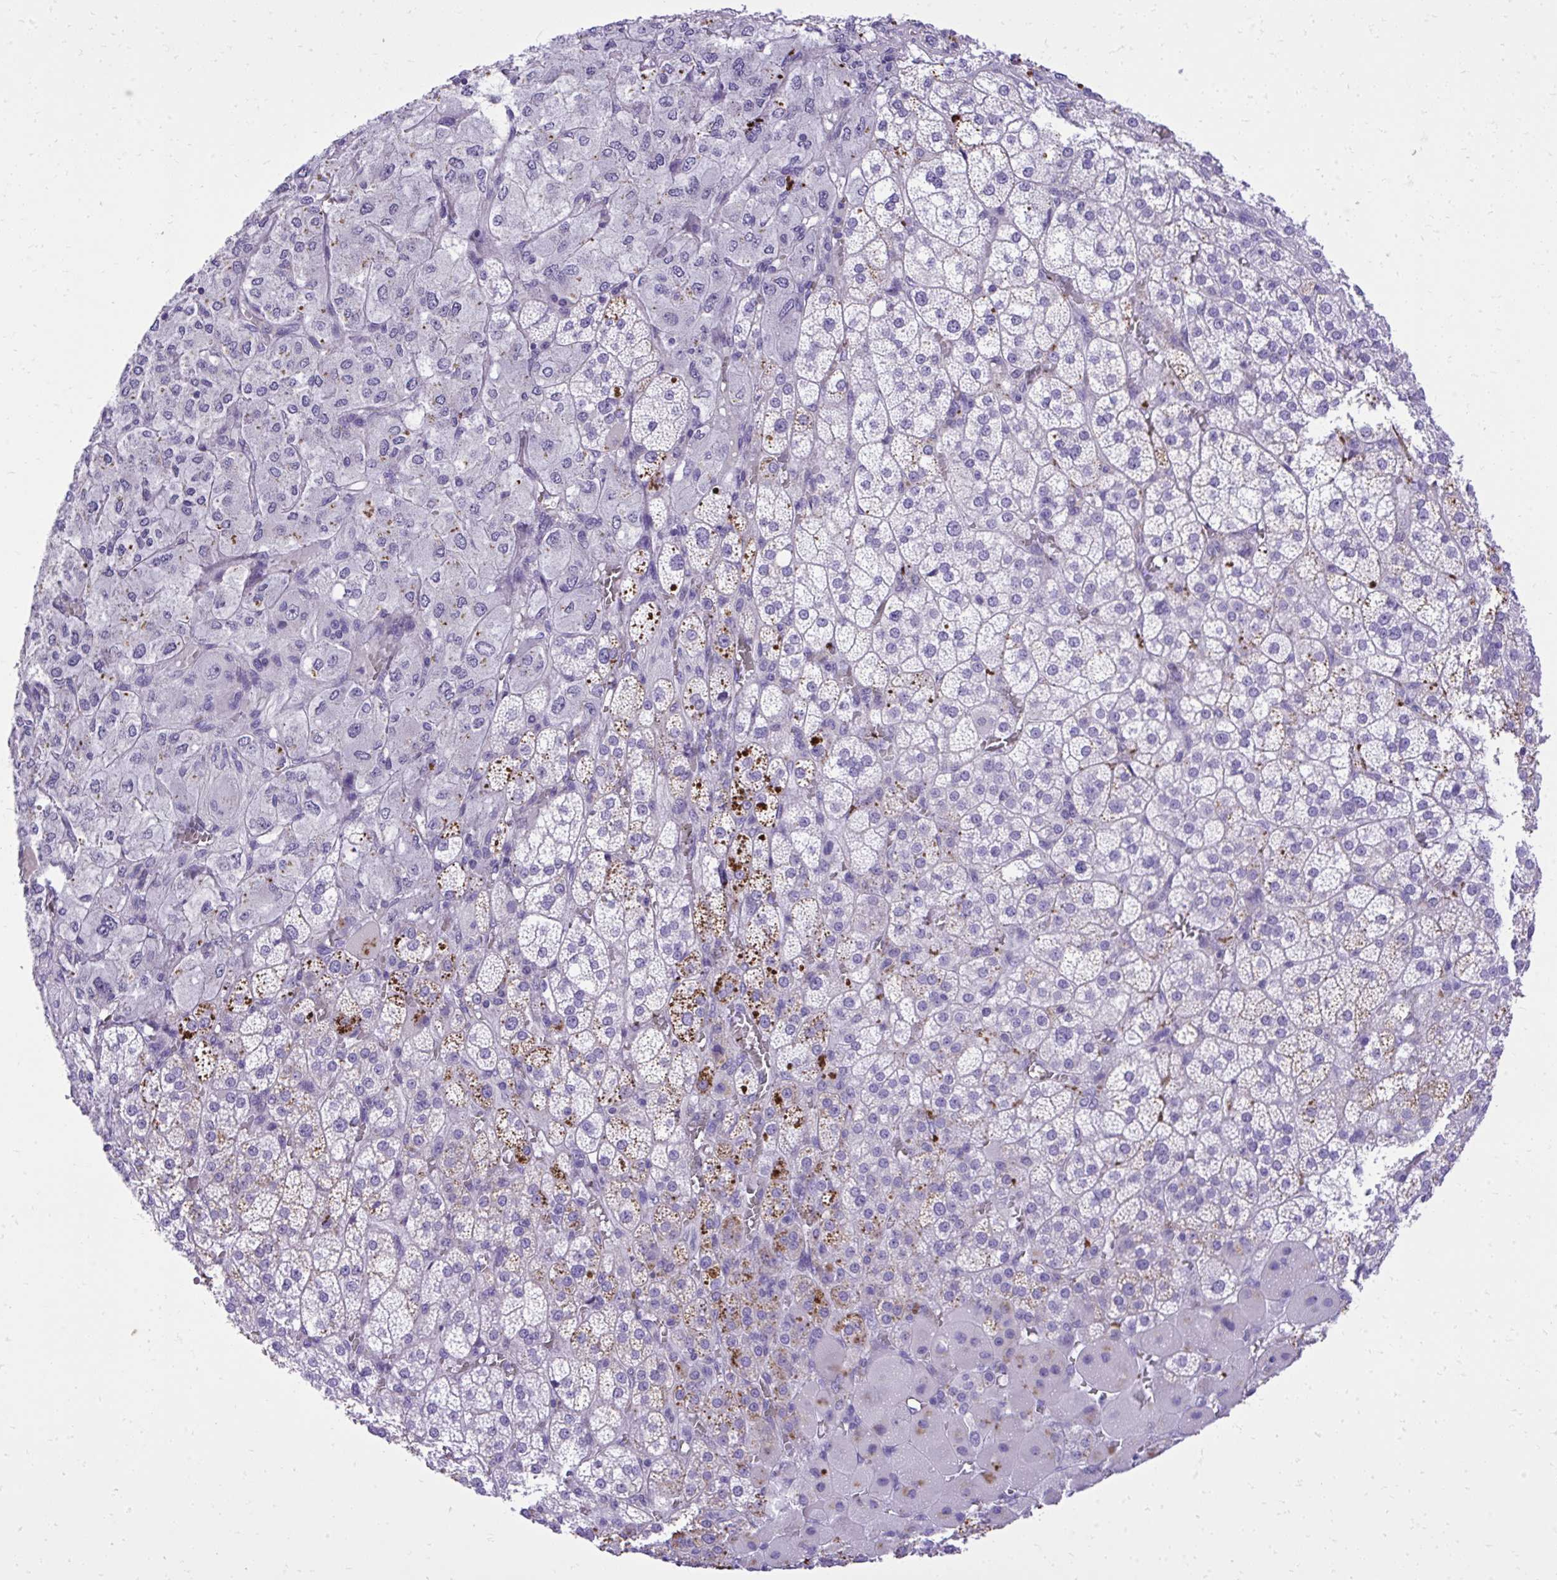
{"staining": {"intensity": "moderate", "quantity": "<25%", "location": "cytoplasmic/membranous"}, "tissue": "adrenal gland", "cell_type": "Glandular cells", "image_type": "normal", "snomed": [{"axis": "morphology", "description": "Normal tissue, NOS"}, {"axis": "topography", "description": "Adrenal gland"}], "caption": "Immunohistochemical staining of unremarkable human adrenal gland demonstrates low levels of moderate cytoplasmic/membranous positivity in about <25% of glandular cells. The protein of interest is shown in brown color, while the nuclei are stained blue.", "gene": "ST6GALNAC3", "patient": {"sex": "female", "age": 60}}